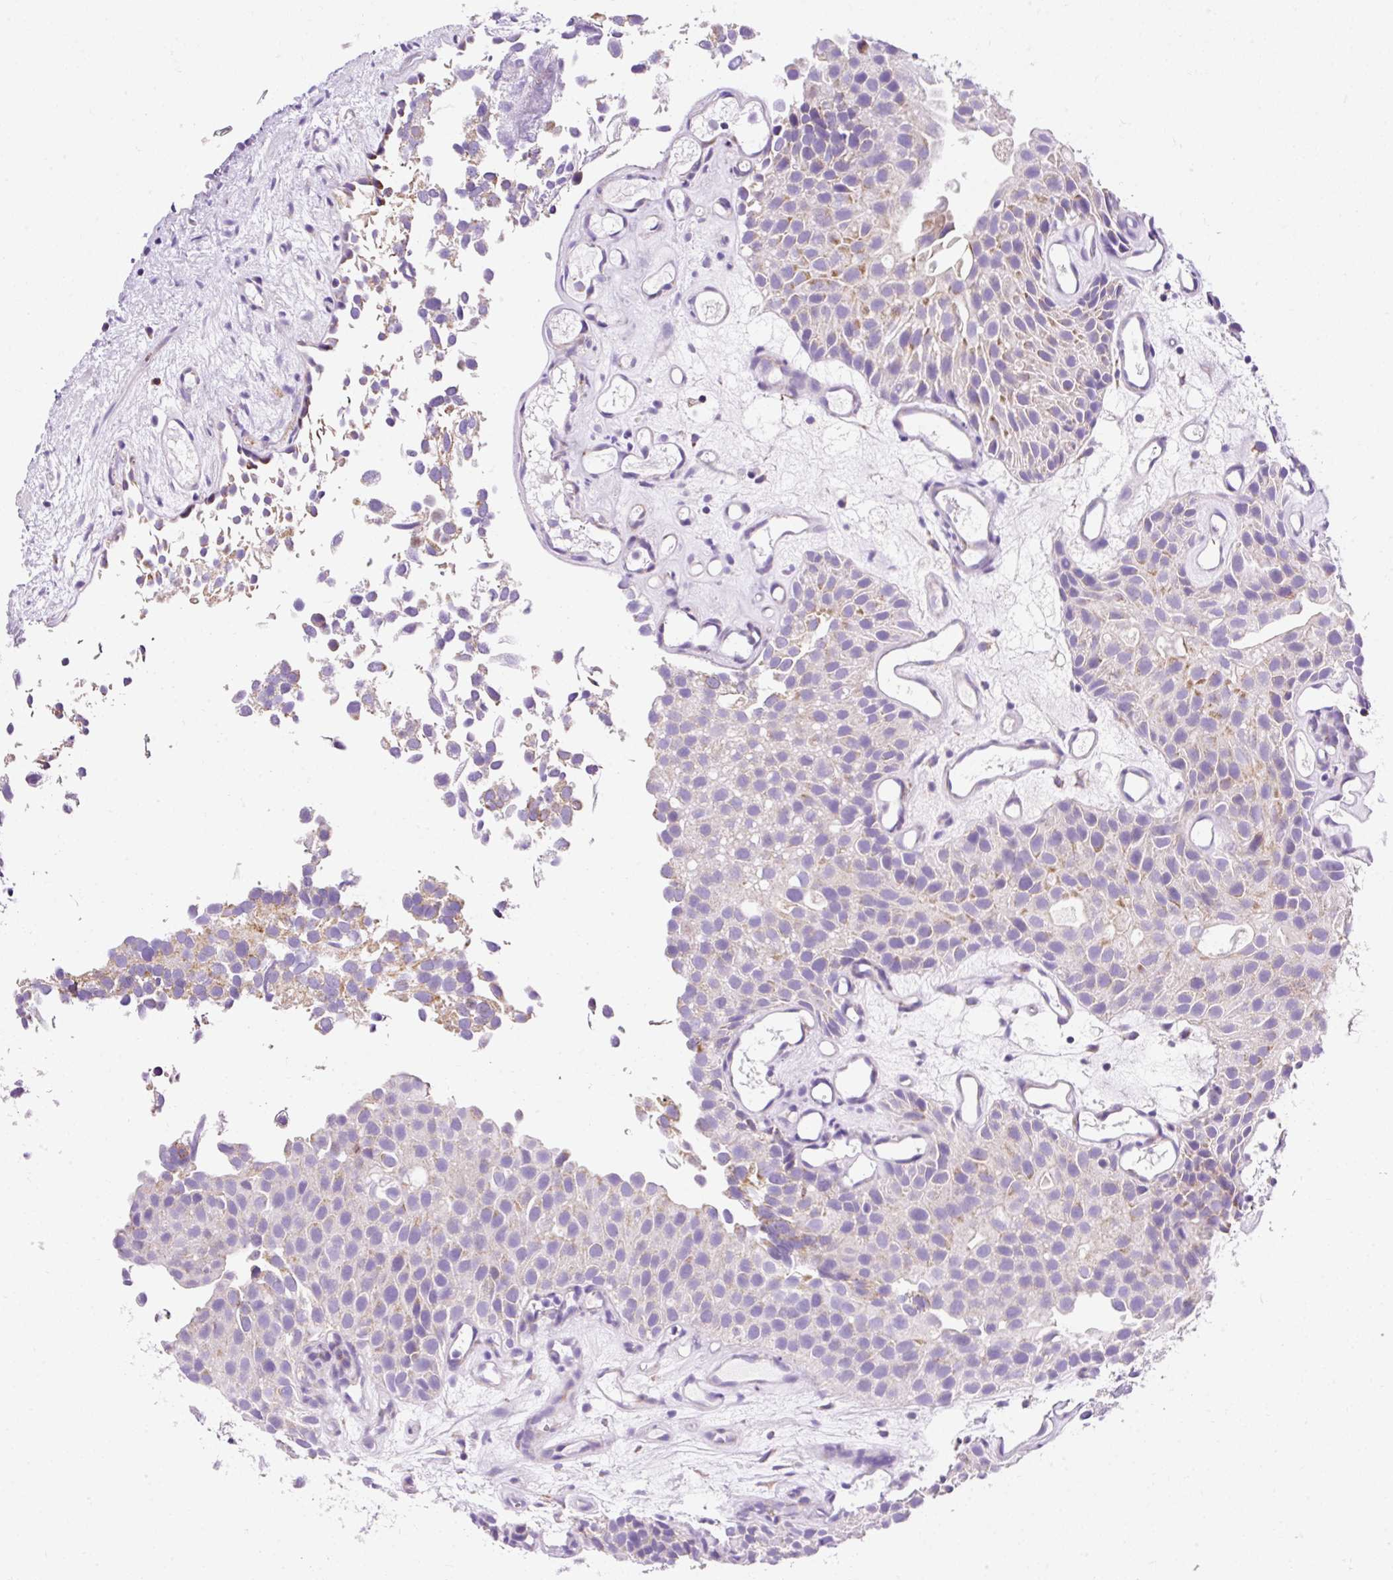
{"staining": {"intensity": "weak", "quantity": "<25%", "location": "cytoplasmic/membranous"}, "tissue": "urothelial cancer", "cell_type": "Tumor cells", "image_type": "cancer", "snomed": [{"axis": "morphology", "description": "Urothelial carcinoma, Low grade"}, {"axis": "topography", "description": "Urinary bladder"}], "caption": "Human low-grade urothelial carcinoma stained for a protein using immunohistochemistry (IHC) demonstrates no positivity in tumor cells.", "gene": "PLPP2", "patient": {"sex": "male", "age": 88}}